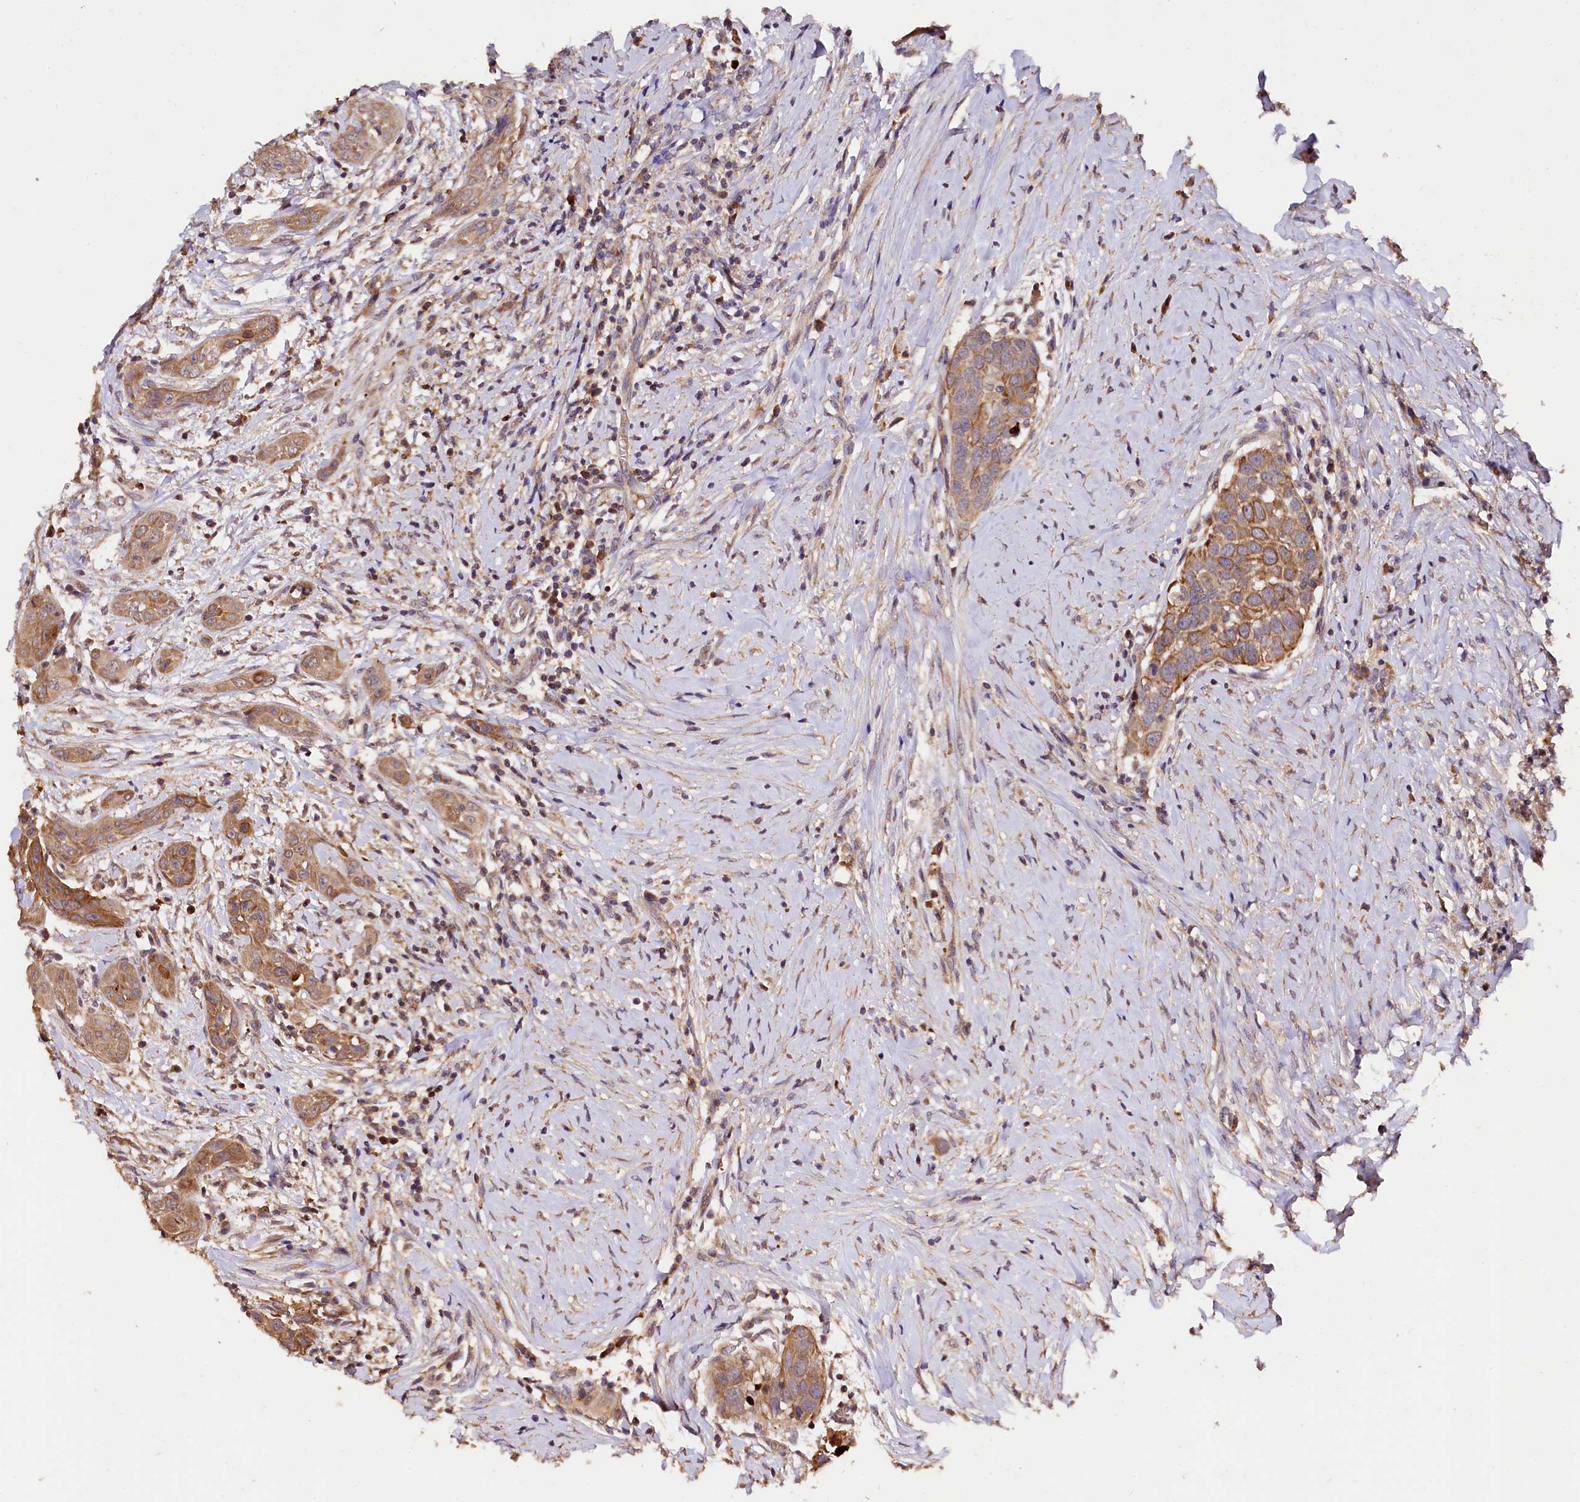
{"staining": {"intensity": "moderate", "quantity": ">75%", "location": "cytoplasmic/membranous"}, "tissue": "head and neck cancer", "cell_type": "Tumor cells", "image_type": "cancer", "snomed": [{"axis": "morphology", "description": "Squamous cell carcinoma, NOS"}, {"axis": "topography", "description": "Oral tissue"}, {"axis": "topography", "description": "Head-Neck"}], "caption": "Head and neck cancer stained for a protein (brown) shows moderate cytoplasmic/membranous positive staining in approximately >75% of tumor cells.", "gene": "RASSF1", "patient": {"sex": "female", "age": 50}}